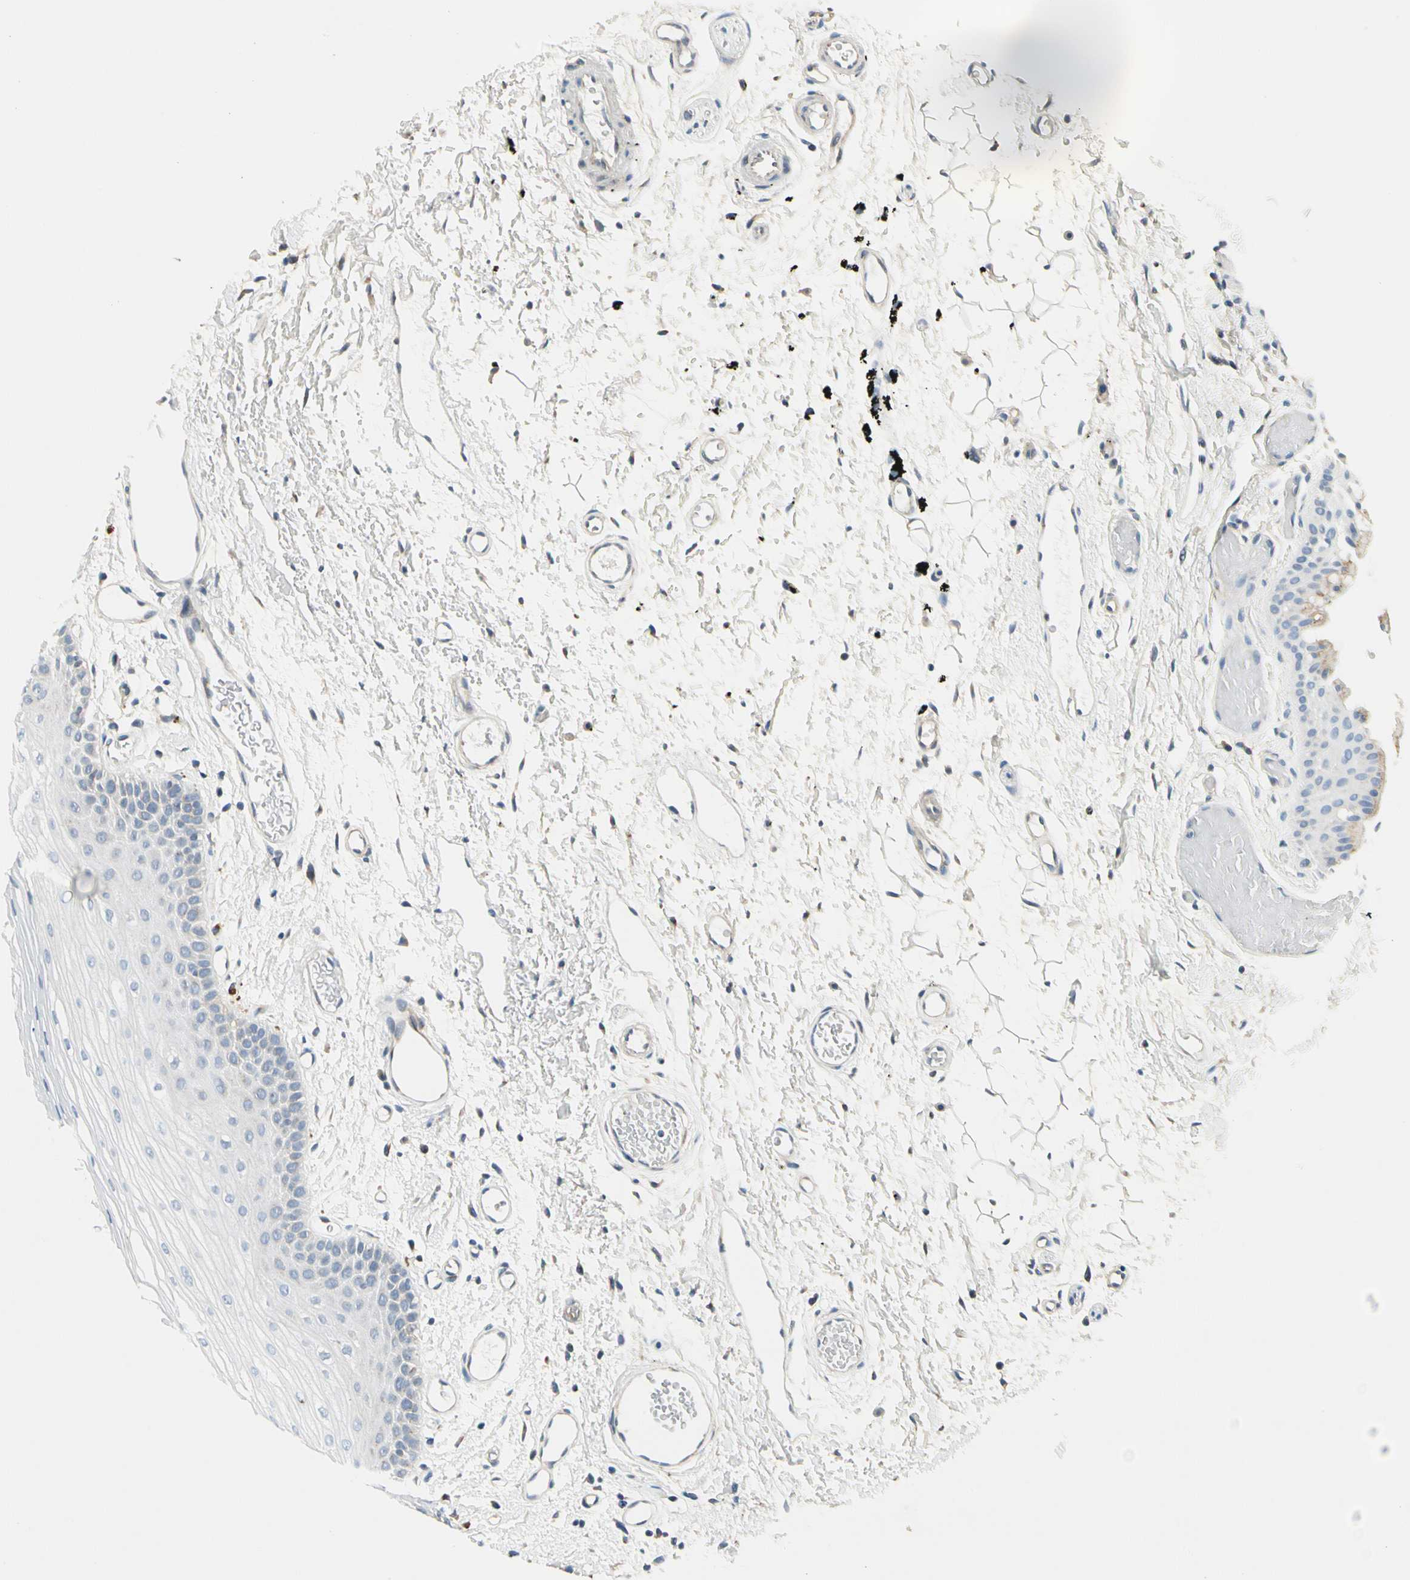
{"staining": {"intensity": "weak", "quantity": "<25%", "location": "cytoplasmic/membranous"}, "tissue": "oral mucosa", "cell_type": "Squamous epithelial cells", "image_type": "normal", "snomed": [{"axis": "morphology", "description": "Normal tissue, NOS"}, {"axis": "topography", "description": "Oral tissue"}], "caption": "Squamous epithelial cells show no significant positivity in benign oral mucosa. The staining was performed using DAB (3,3'-diaminobenzidine) to visualize the protein expression in brown, while the nuclei were stained in blue with hematoxylin (Magnification: 20x).", "gene": "ROCK2", "patient": {"sex": "male", "age": 52}}